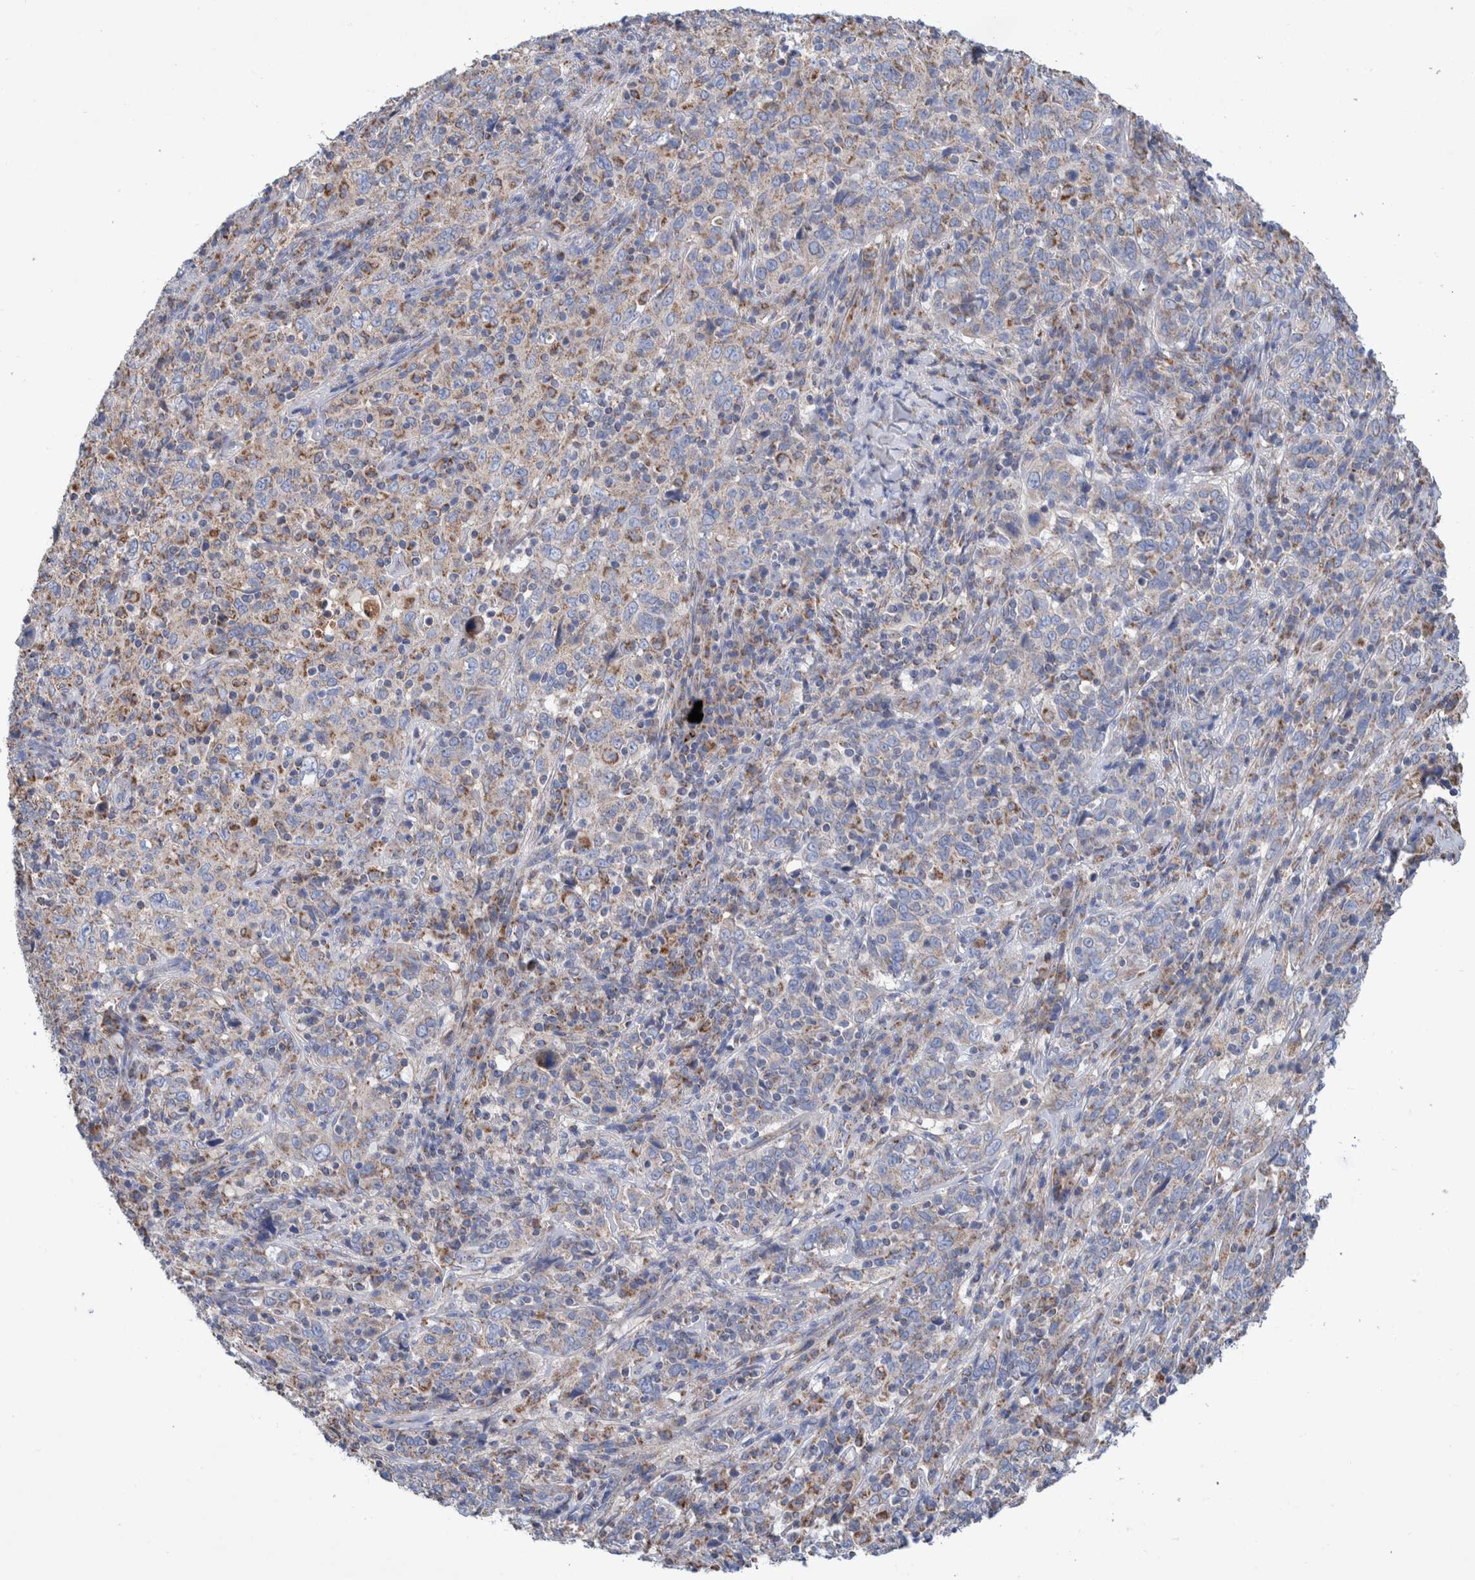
{"staining": {"intensity": "moderate", "quantity": ">75%", "location": "cytoplasmic/membranous"}, "tissue": "cervical cancer", "cell_type": "Tumor cells", "image_type": "cancer", "snomed": [{"axis": "morphology", "description": "Squamous cell carcinoma, NOS"}, {"axis": "topography", "description": "Cervix"}], "caption": "Immunohistochemical staining of human squamous cell carcinoma (cervical) reveals medium levels of moderate cytoplasmic/membranous positivity in about >75% of tumor cells.", "gene": "DECR1", "patient": {"sex": "female", "age": 46}}